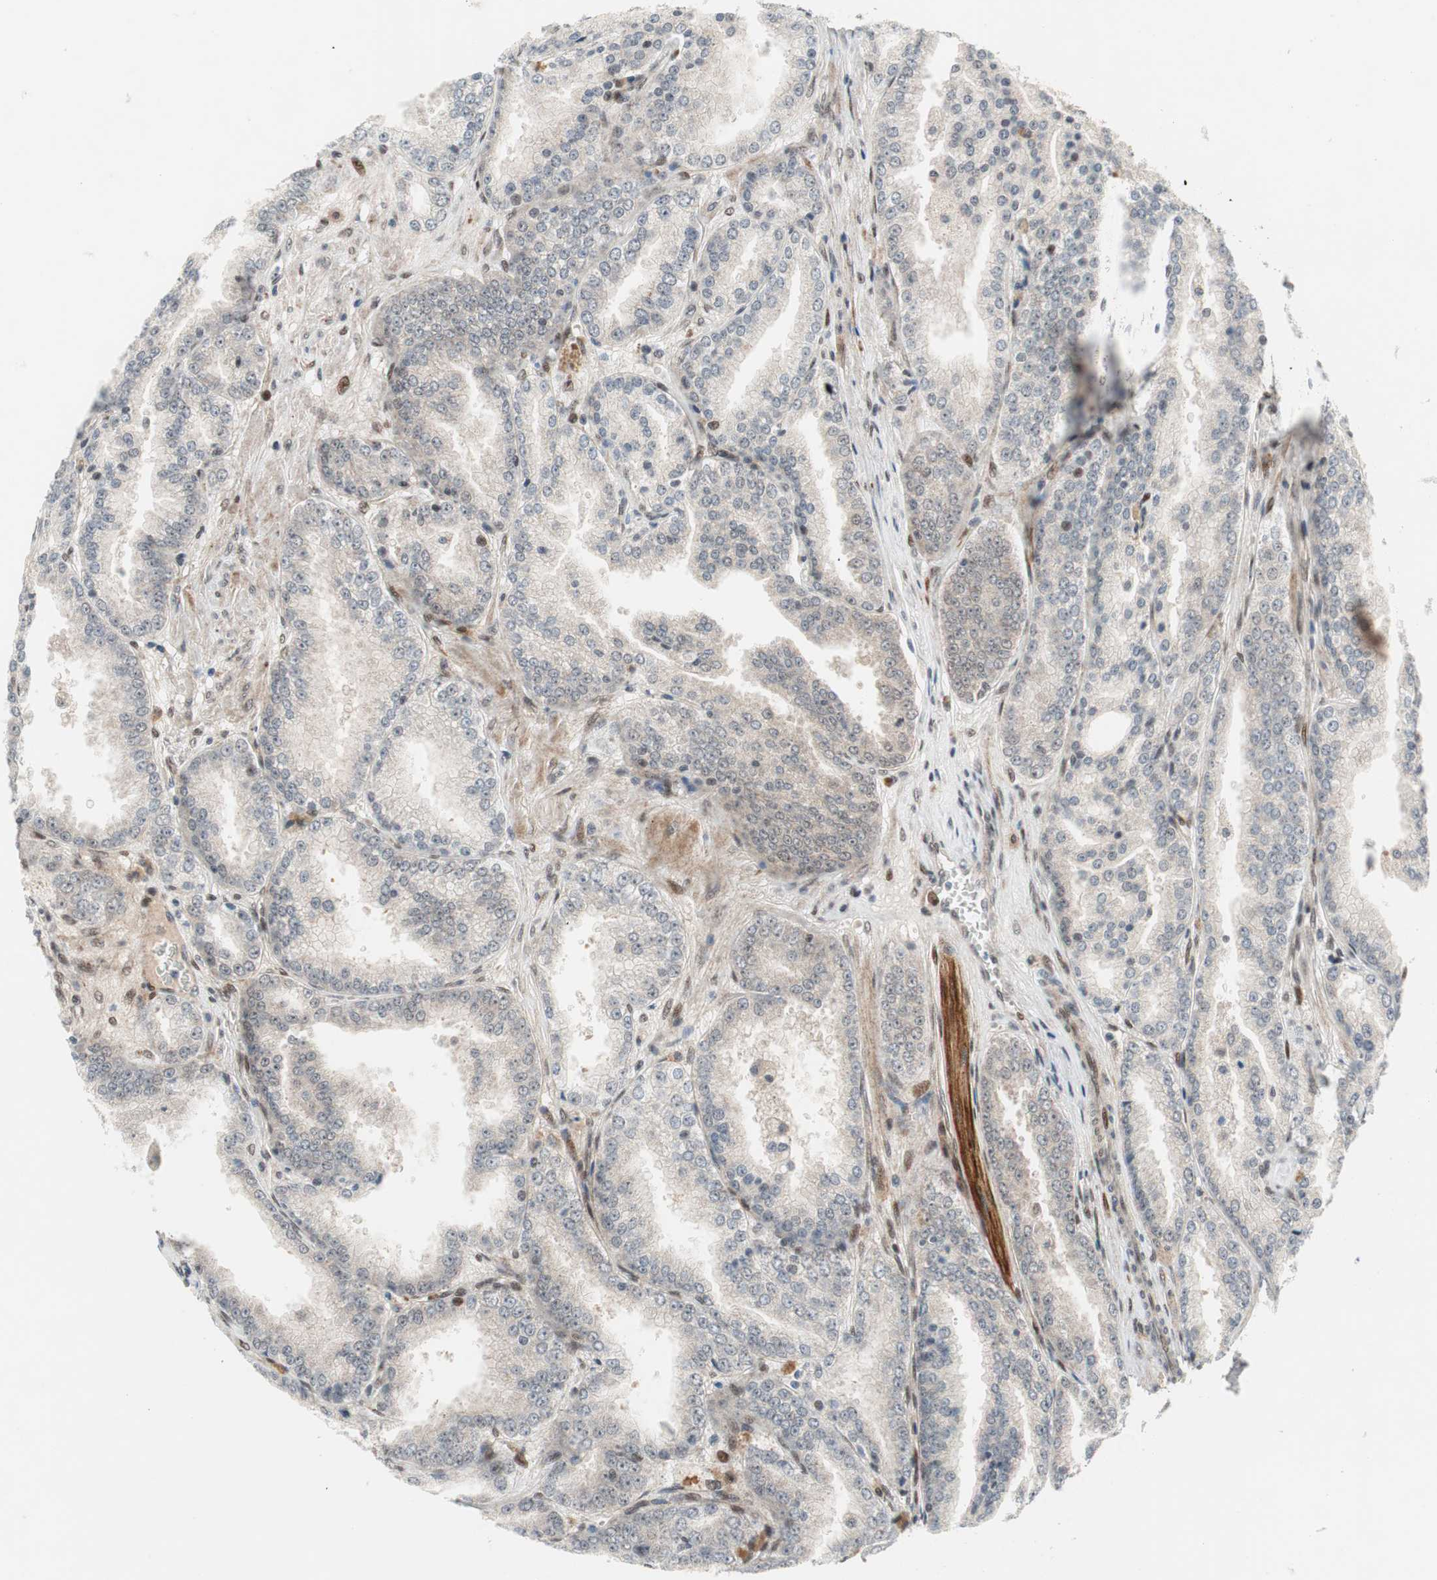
{"staining": {"intensity": "weak", "quantity": "25%-75%", "location": "cytoplasmic/membranous"}, "tissue": "prostate cancer", "cell_type": "Tumor cells", "image_type": "cancer", "snomed": [{"axis": "morphology", "description": "Adenocarcinoma, High grade"}, {"axis": "topography", "description": "Prostate"}], "caption": "This is a micrograph of immunohistochemistry (IHC) staining of high-grade adenocarcinoma (prostate), which shows weak expression in the cytoplasmic/membranous of tumor cells.", "gene": "TCF12", "patient": {"sex": "male", "age": 61}}